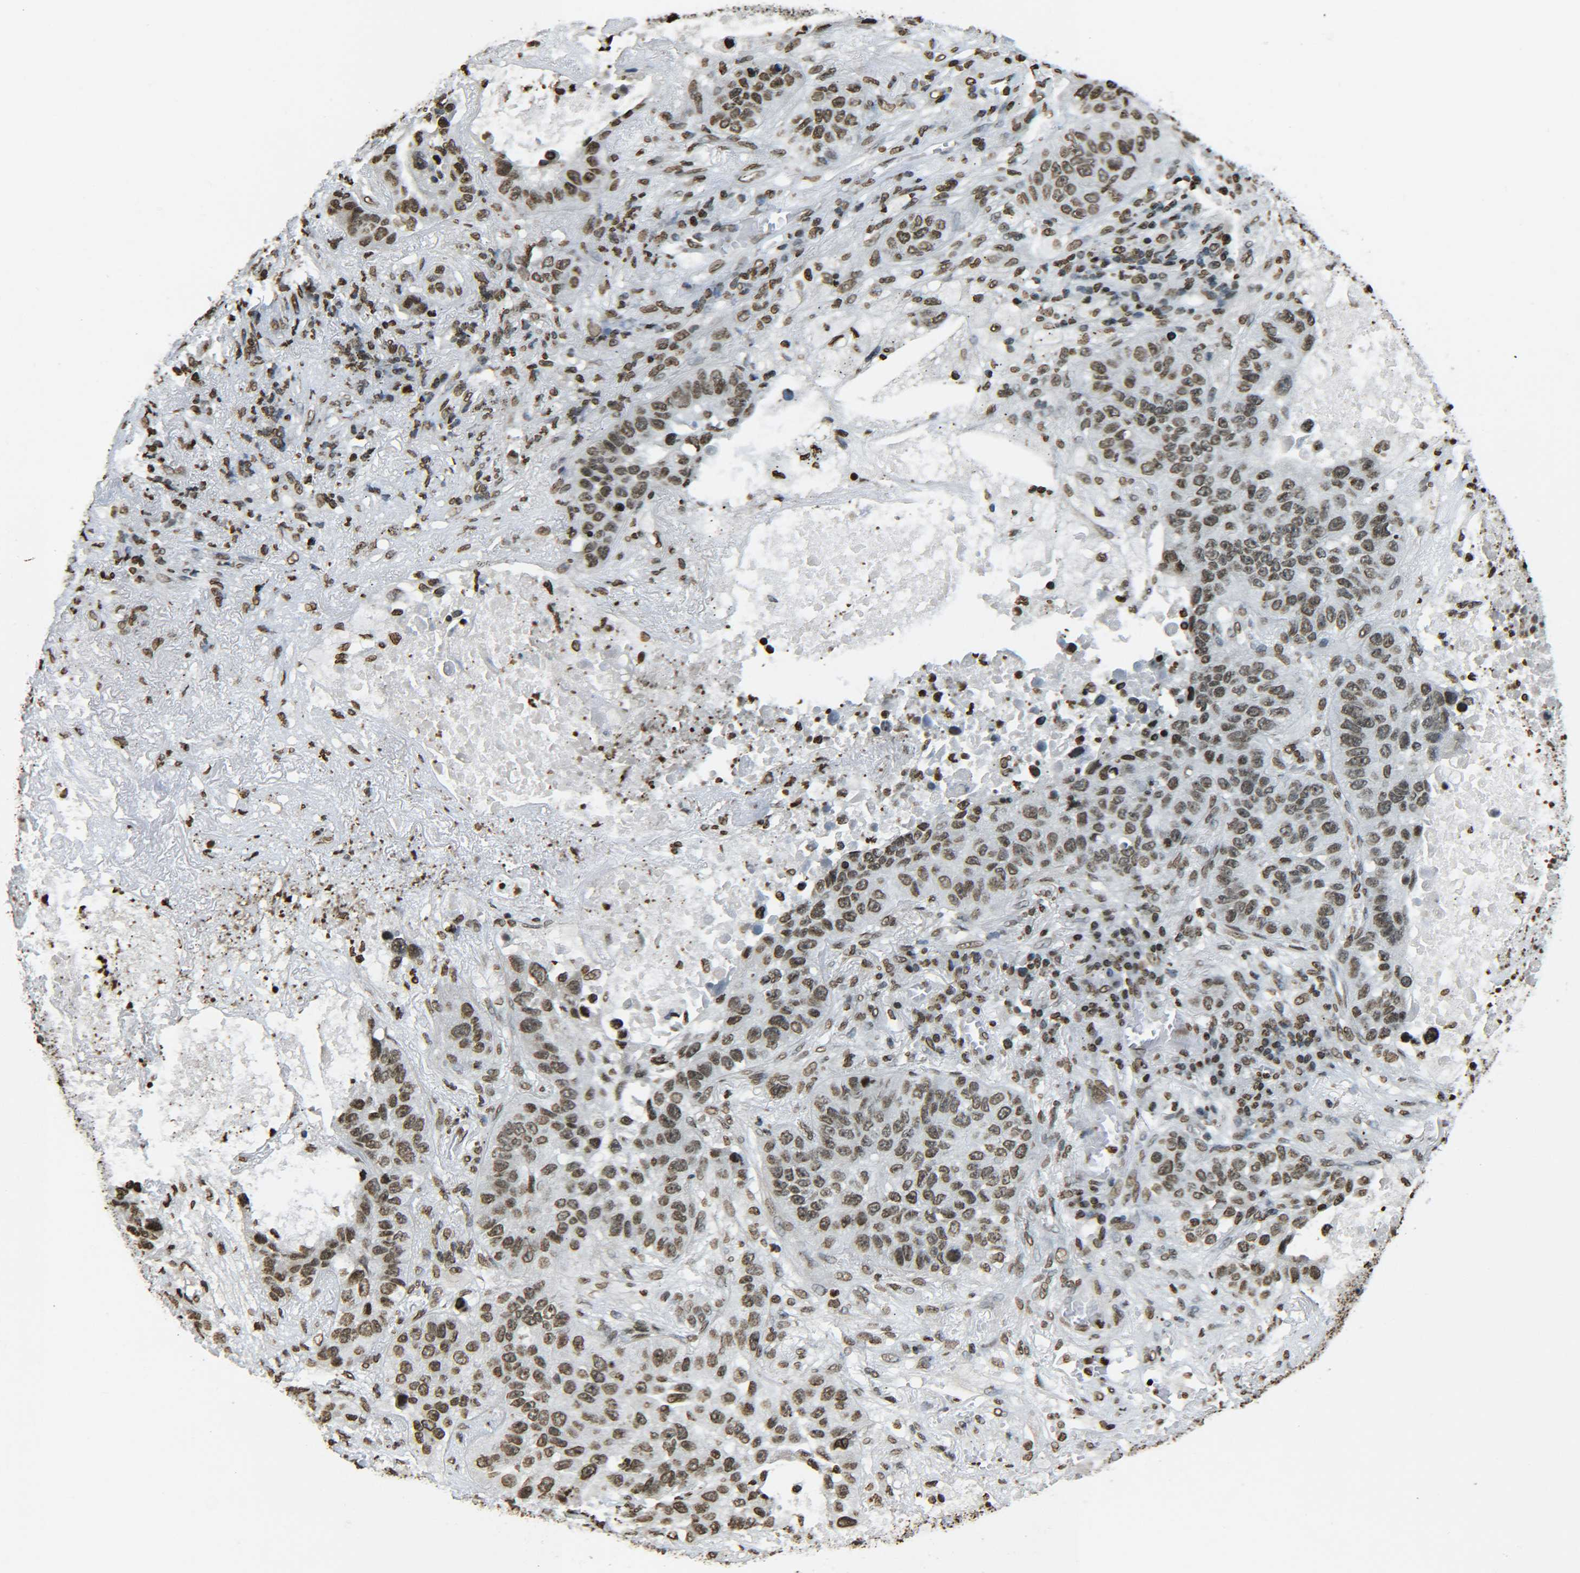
{"staining": {"intensity": "moderate", "quantity": ">75%", "location": "nuclear"}, "tissue": "lung cancer", "cell_type": "Tumor cells", "image_type": "cancer", "snomed": [{"axis": "morphology", "description": "Squamous cell carcinoma, NOS"}, {"axis": "topography", "description": "Lung"}], "caption": "Immunohistochemistry (IHC) of lung cancer (squamous cell carcinoma) shows medium levels of moderate nuclear staining in approximately >75% of tumor cells.", "gene": "H4C16", "patient": {"sex": "male", "age": 57}}